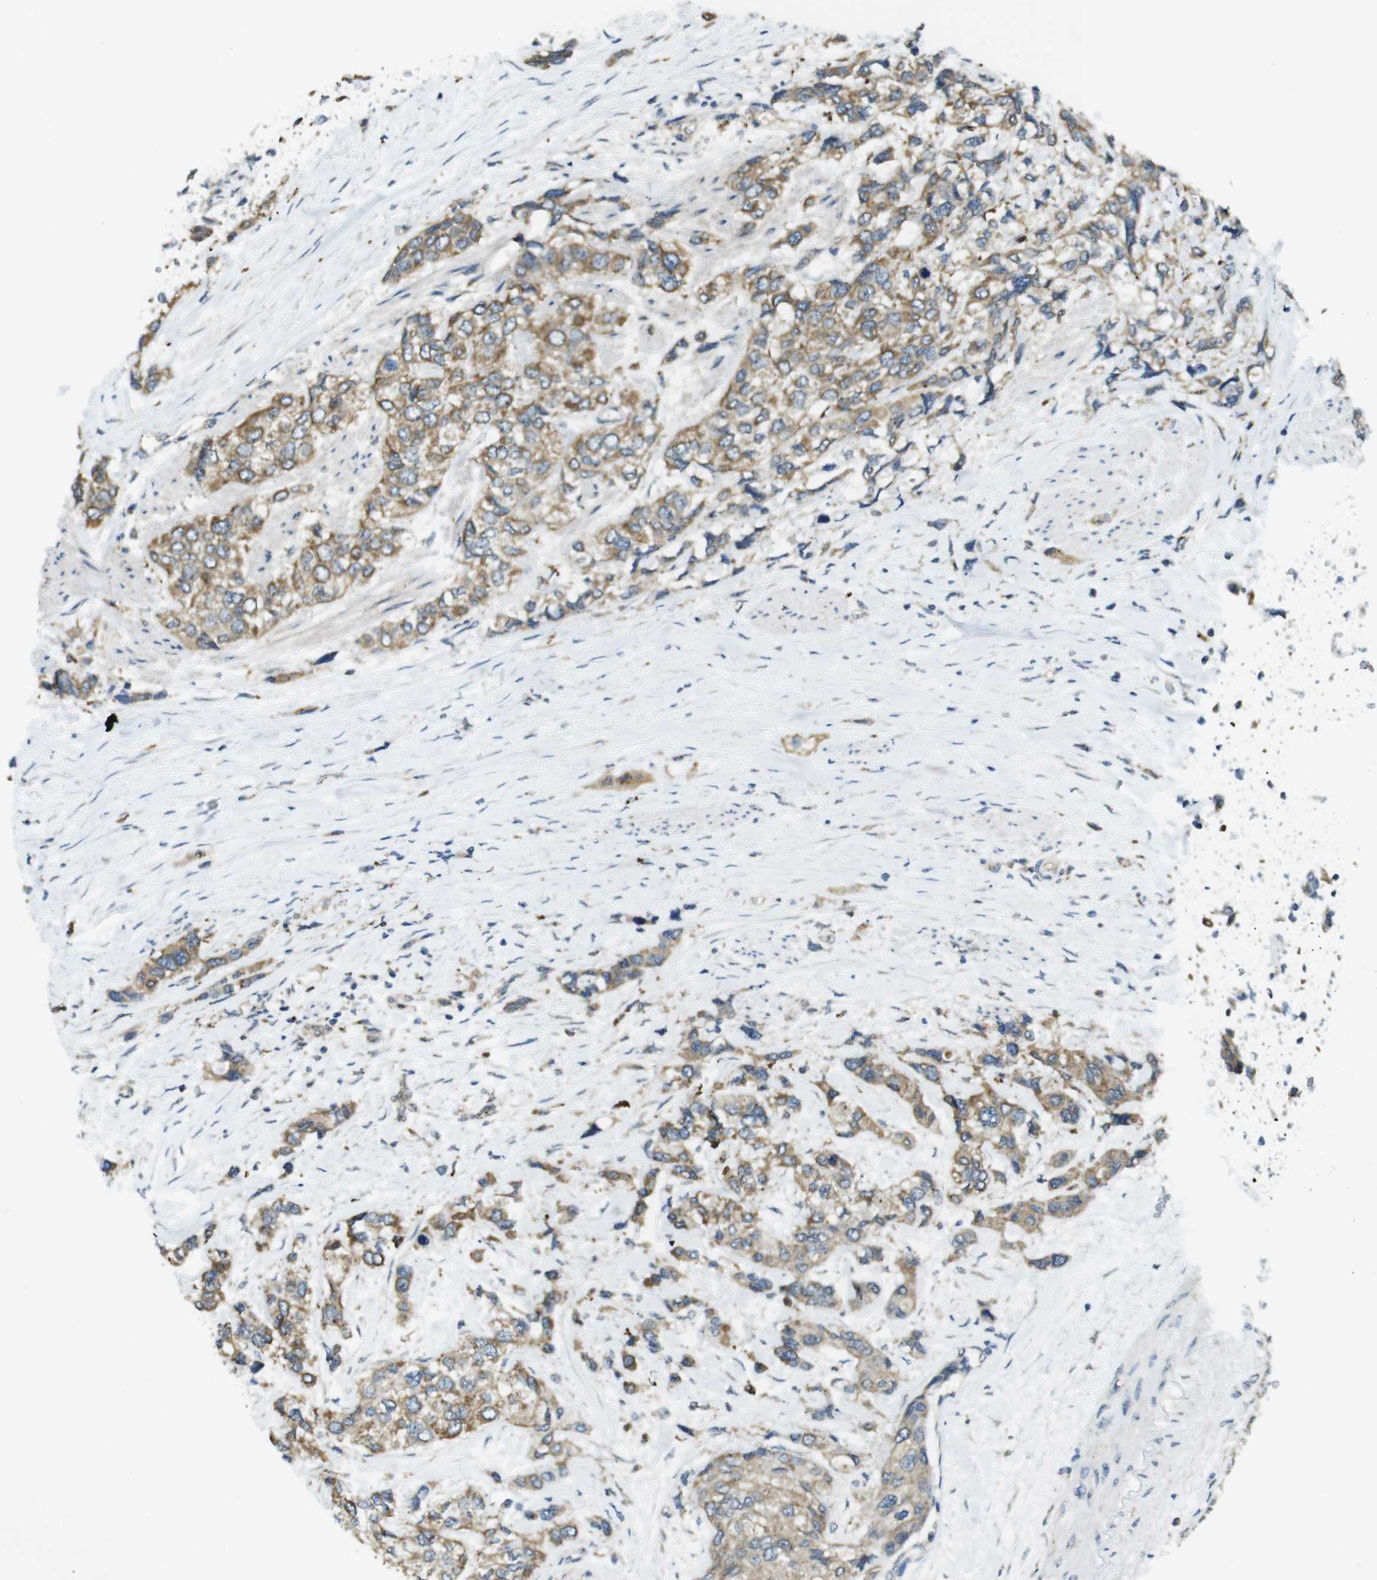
{"staining": {"intensity": "moderate", "quantity": ">75%", "location": "cytoplasmic/membranous"}, "tissue": "urothelial cancer", "cell_type": "Tumor cells", "image_type": "cancer", "snomed": [{"axis": "morphology", "description": "Urothelial carcinoma, High grade"}, {"axis": "topography", "description": "Urinary bladder"}], "caption": "A photomicrograph of human urothelial carcinoma (high-grade) stained for a protein displays moderate cytoplasmic/membranous brown staining in tumor cells.", "gene": "BRI3BP", "patient": {"sex": "female", "age": 56}}